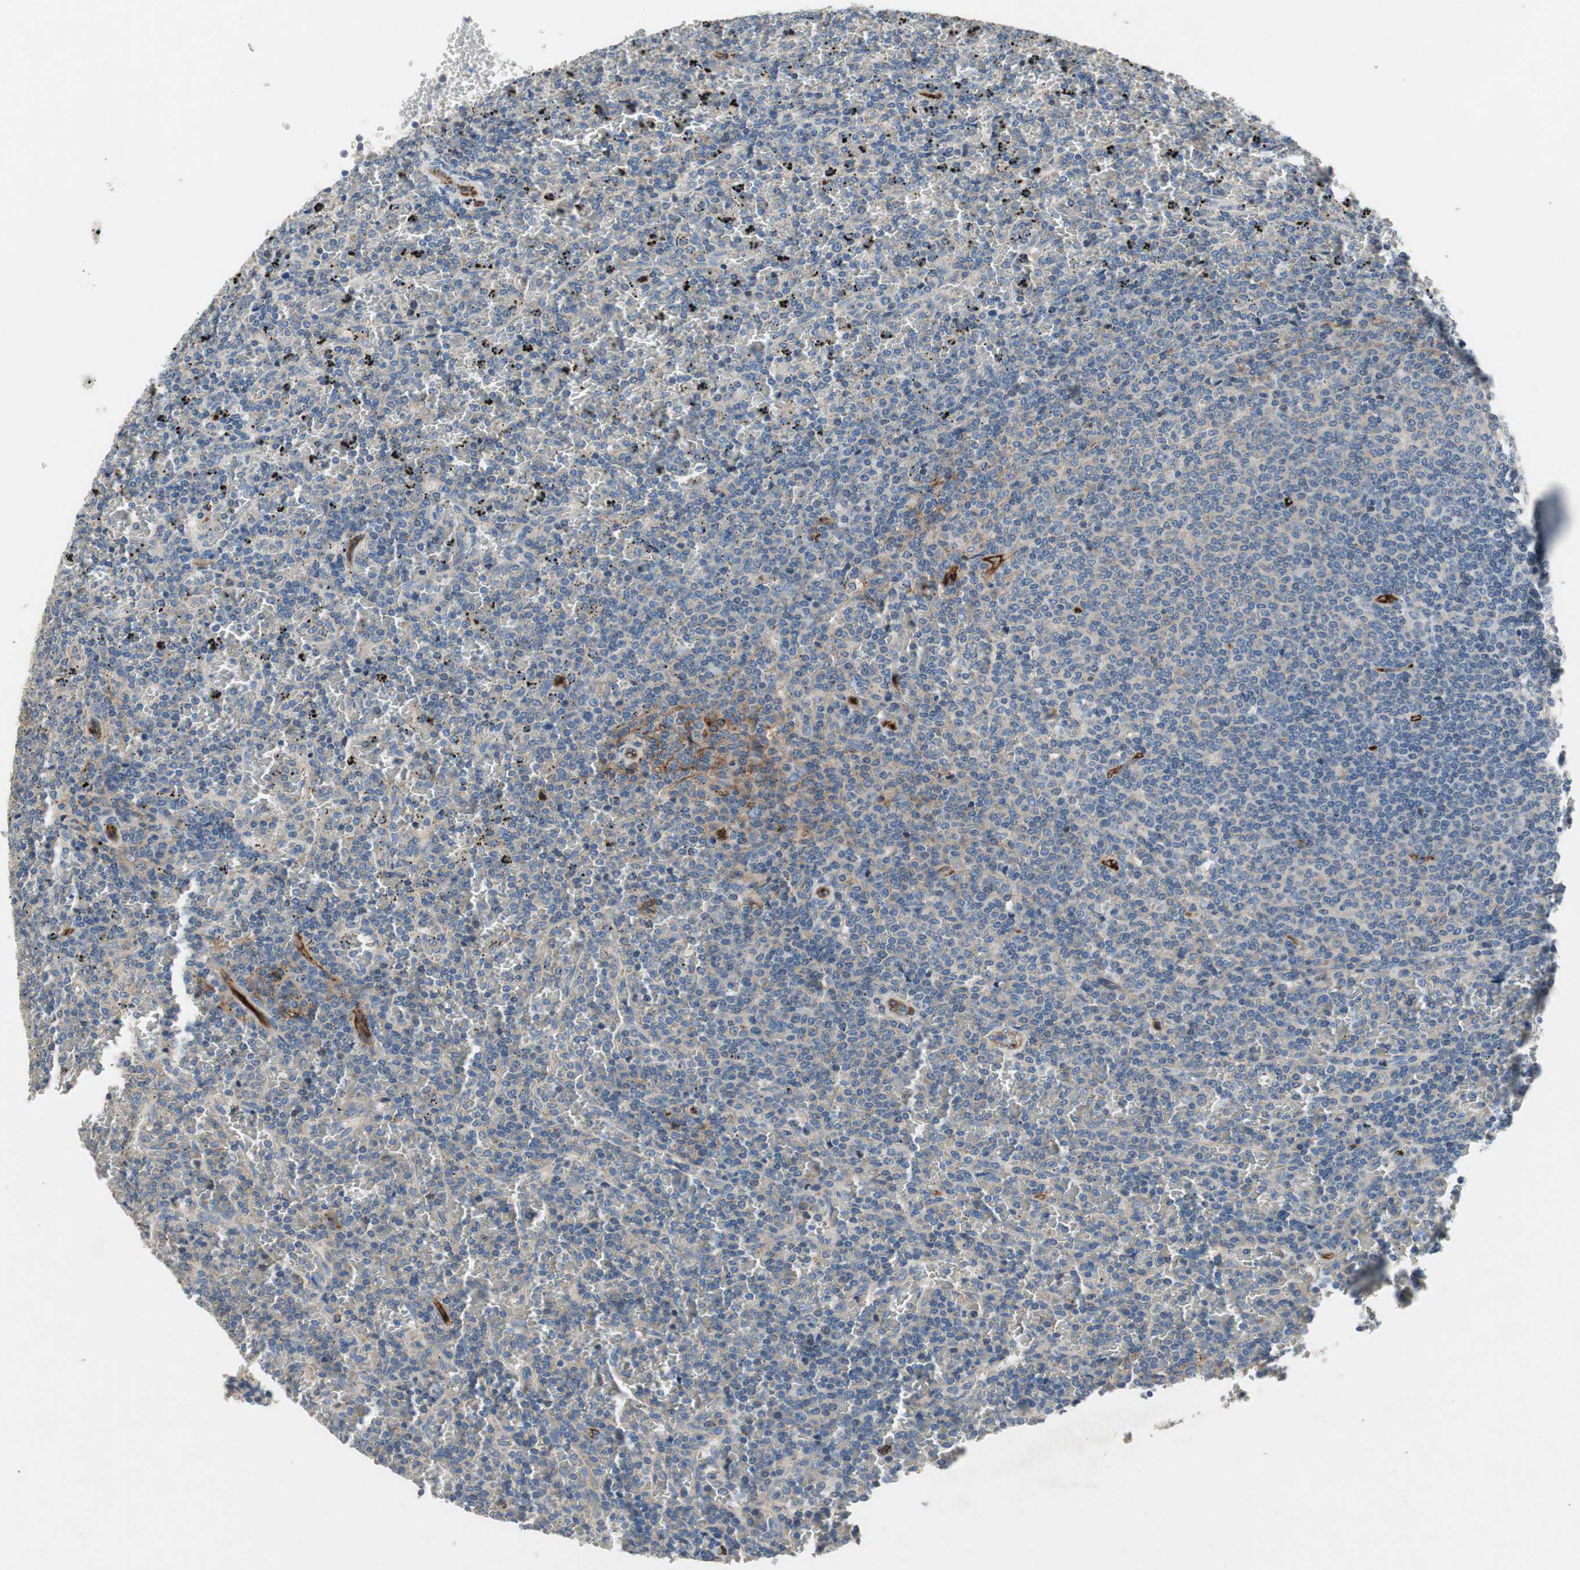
{"staining": {"intensity": "moderate", "quantity": "<25%", "location": "cytoplasmic/membranous"}, "tissue": "lymphoma", "cell_type": "Tumor cells", "image_type": "cancer", "snomed": [{"axis": "morphology", "description": "Malignant lymphoma, non-Hodgkin's type, Low grade"}, {"axis": "topography", "description": "Spleen"}], "caption": "Approximately <25% of tumor cells in human lymphoma exhibit moderate cytoplasmic/membranous protein positivity as visualized by brown immunohistochemical staining.", "gene": "ALPL", "patient": {"sex": "female", "age": 77}}